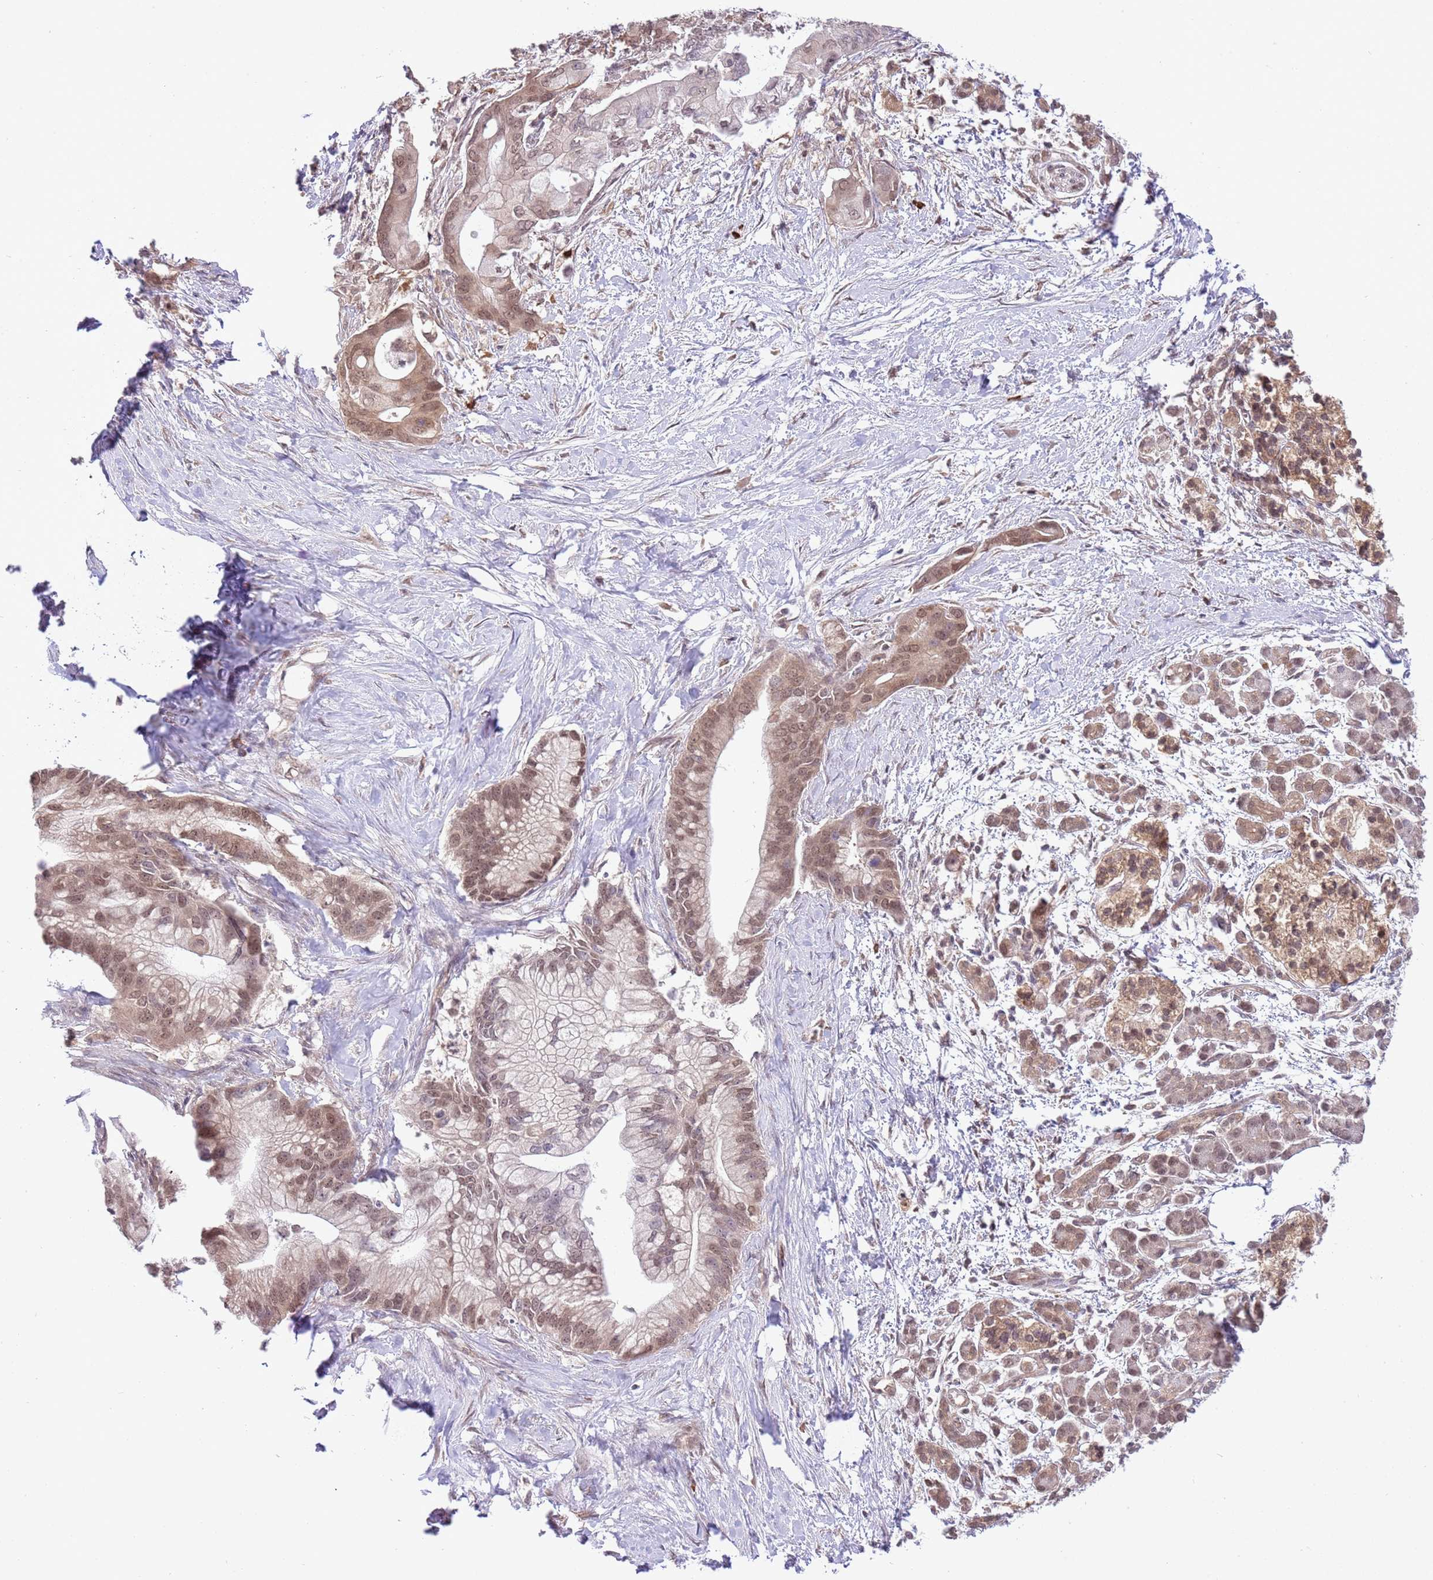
{"staining": {"intensity": "moderate", "quantity": ">75%", "location": "nuclear"}, "tissue": "pancreatic cancer", "cell_type": "Tumor cells", "image_type": "cancer", "snomed": [{"axis": "morphology", "description": "Adenocarcinoma, NOS"}, {"axis": "topography", "description": "Pancreas"}], "caption": "The image demonstrates staining of pancreatic adenocarcinoma, revealing moderate nuclear protein positivity (brown color) within tumor cells.", "gene": "AMIGO1", "patient": {"sex": "male", "age": 68}}